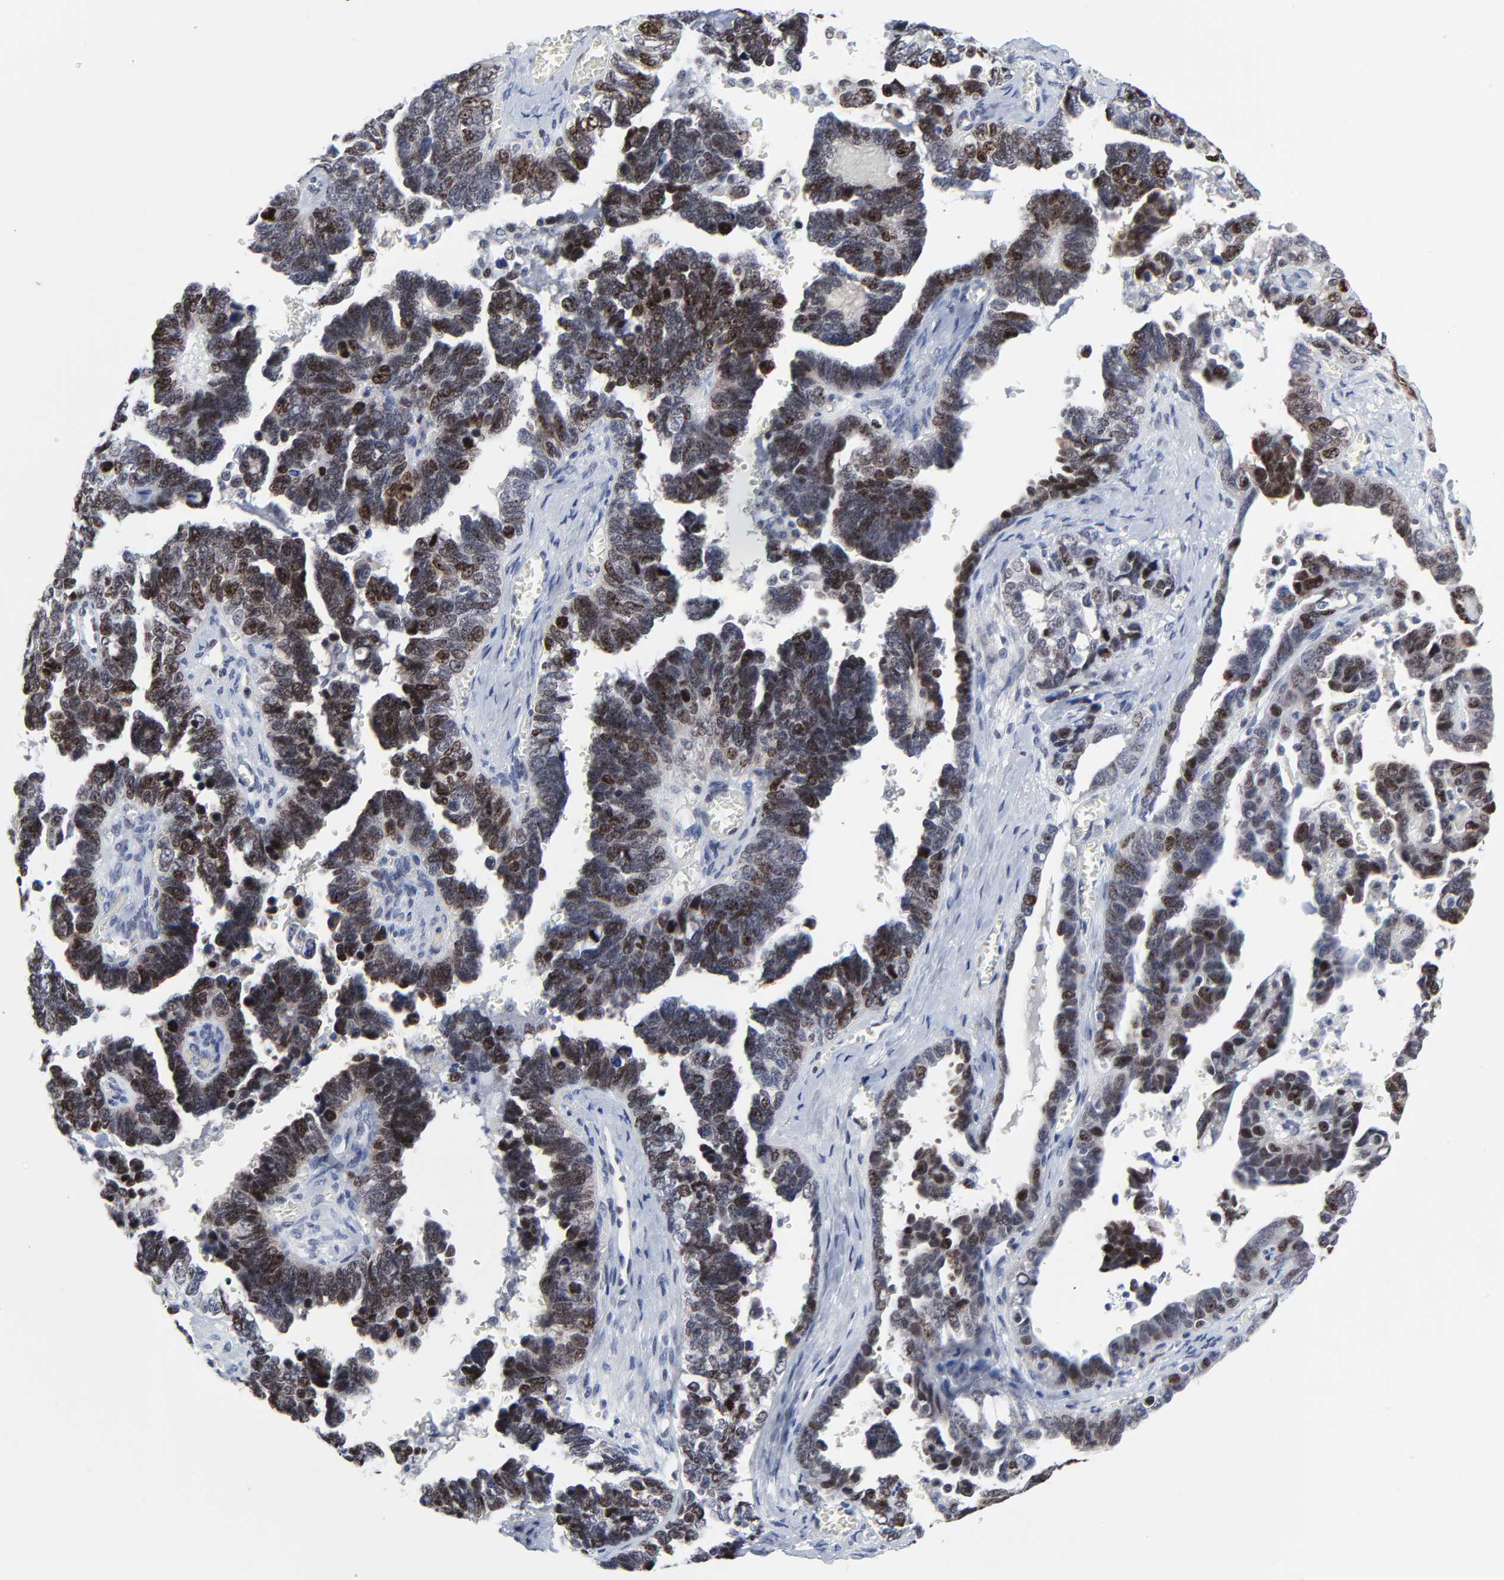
{"staining": {"intensity": "moderate", "quantity": ">75%", "location": "nuclear"}, "tissue": "ovarian cancer", "cell_type": "Tumor cells", "image_type": "cancer", "snomed": [{"axis": "morphology", "description": "Cystadenocarcinoma, serous, NOS"}, {"axis": "topography", "description": "Ovary"}], "caption": "Protein positivity by immunohistochemistry (IHC) reveals moderate nuclear staining in approximately >75% of tumor cells in ovarian cancer (serous cystadenocarcinoma).", "gene": "ZNF589", "patient": {"sex": "female", "age": 69}}